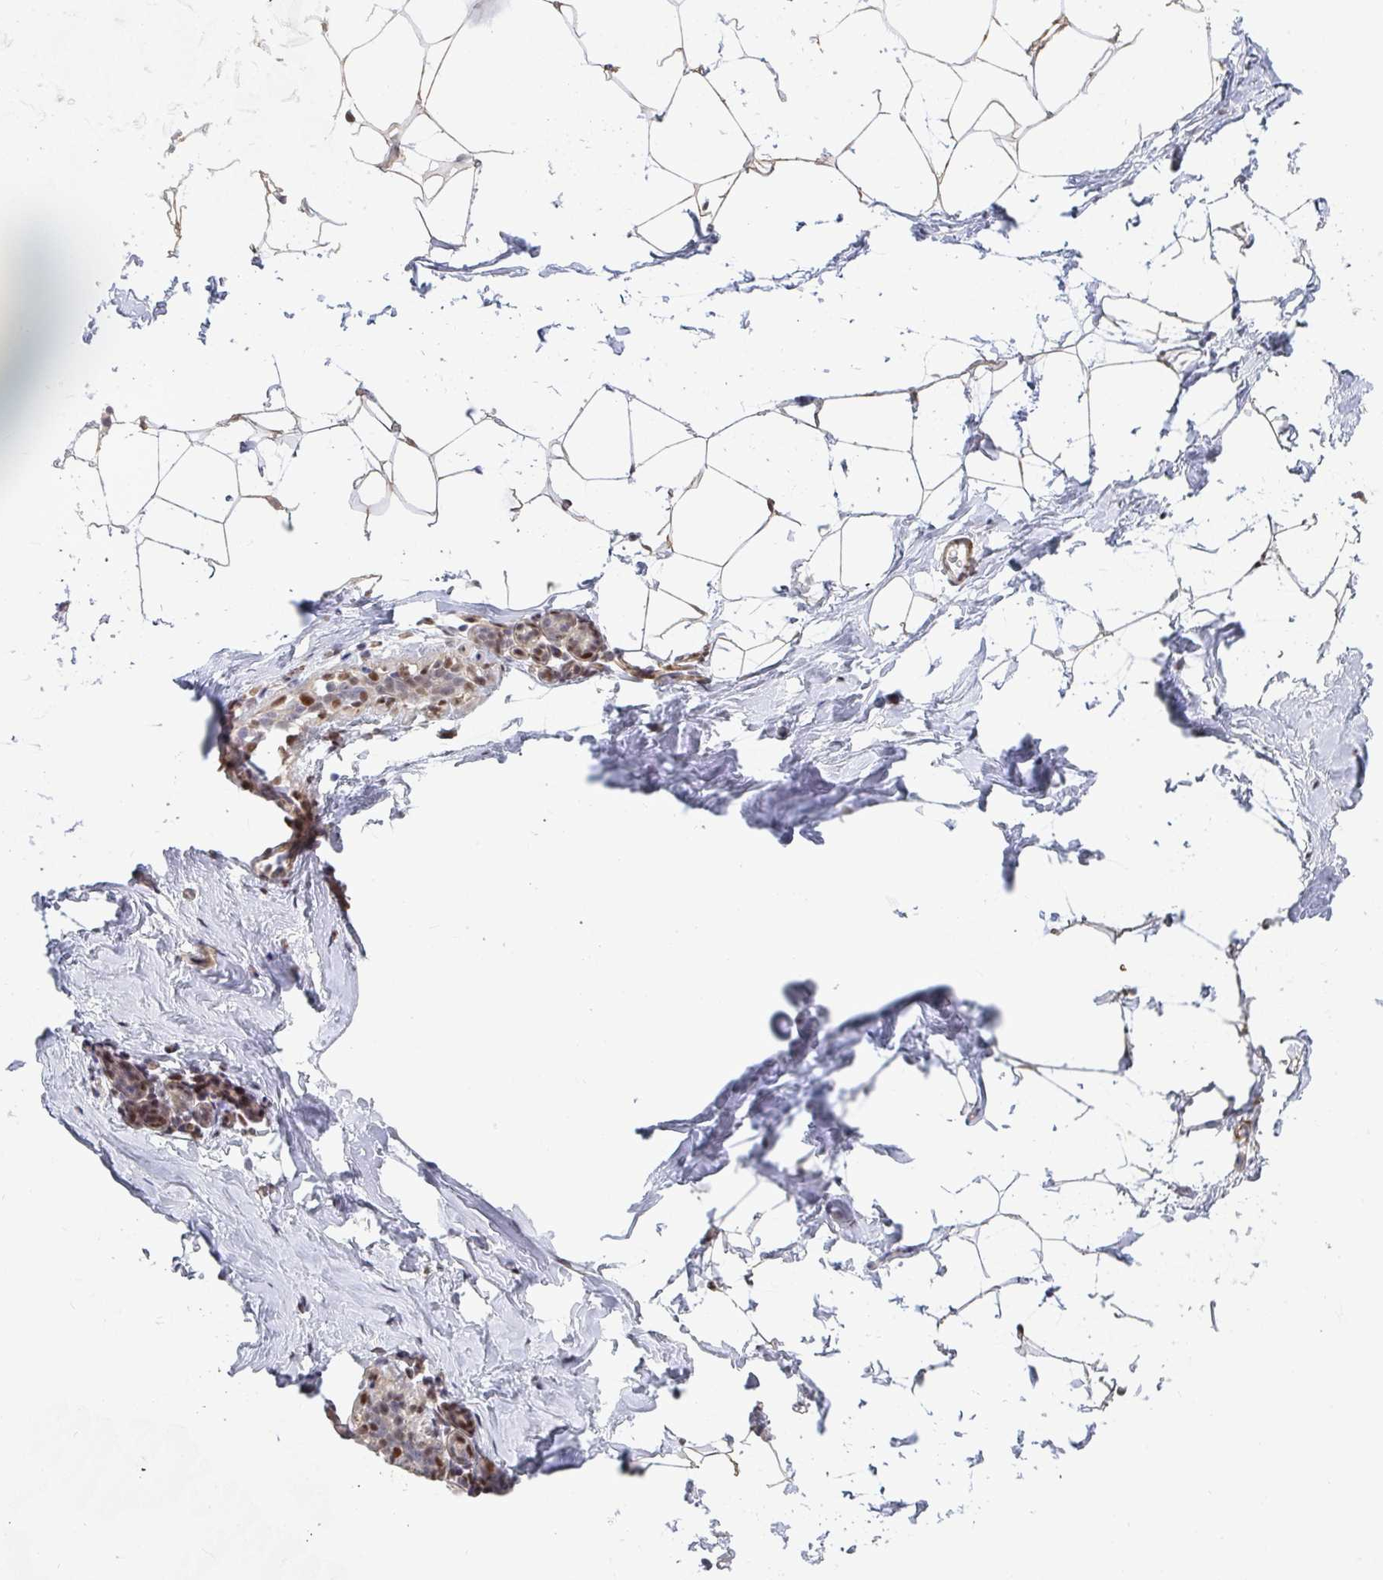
{"staining": {"intensity": "weak", "quantity": "25%-75%", "location": "cytoplasmic/membranous"}, "tissue": "breast", "cell_type": "Adipocytes", "image_type": "normal", "snomed": [{"axis": "morphology", "description": "Normal tissue, NOS"}, {"axis": "topography", "description": "Breast"}], "caption": "Brown immunohistochemical staining in unremarkable human breast displays weak cytoplasmic/membranous staining in approximately 25%-75% of adipocytes.", "gene": "ZIC3", "patient": {"sex": "female", "age": 32}}